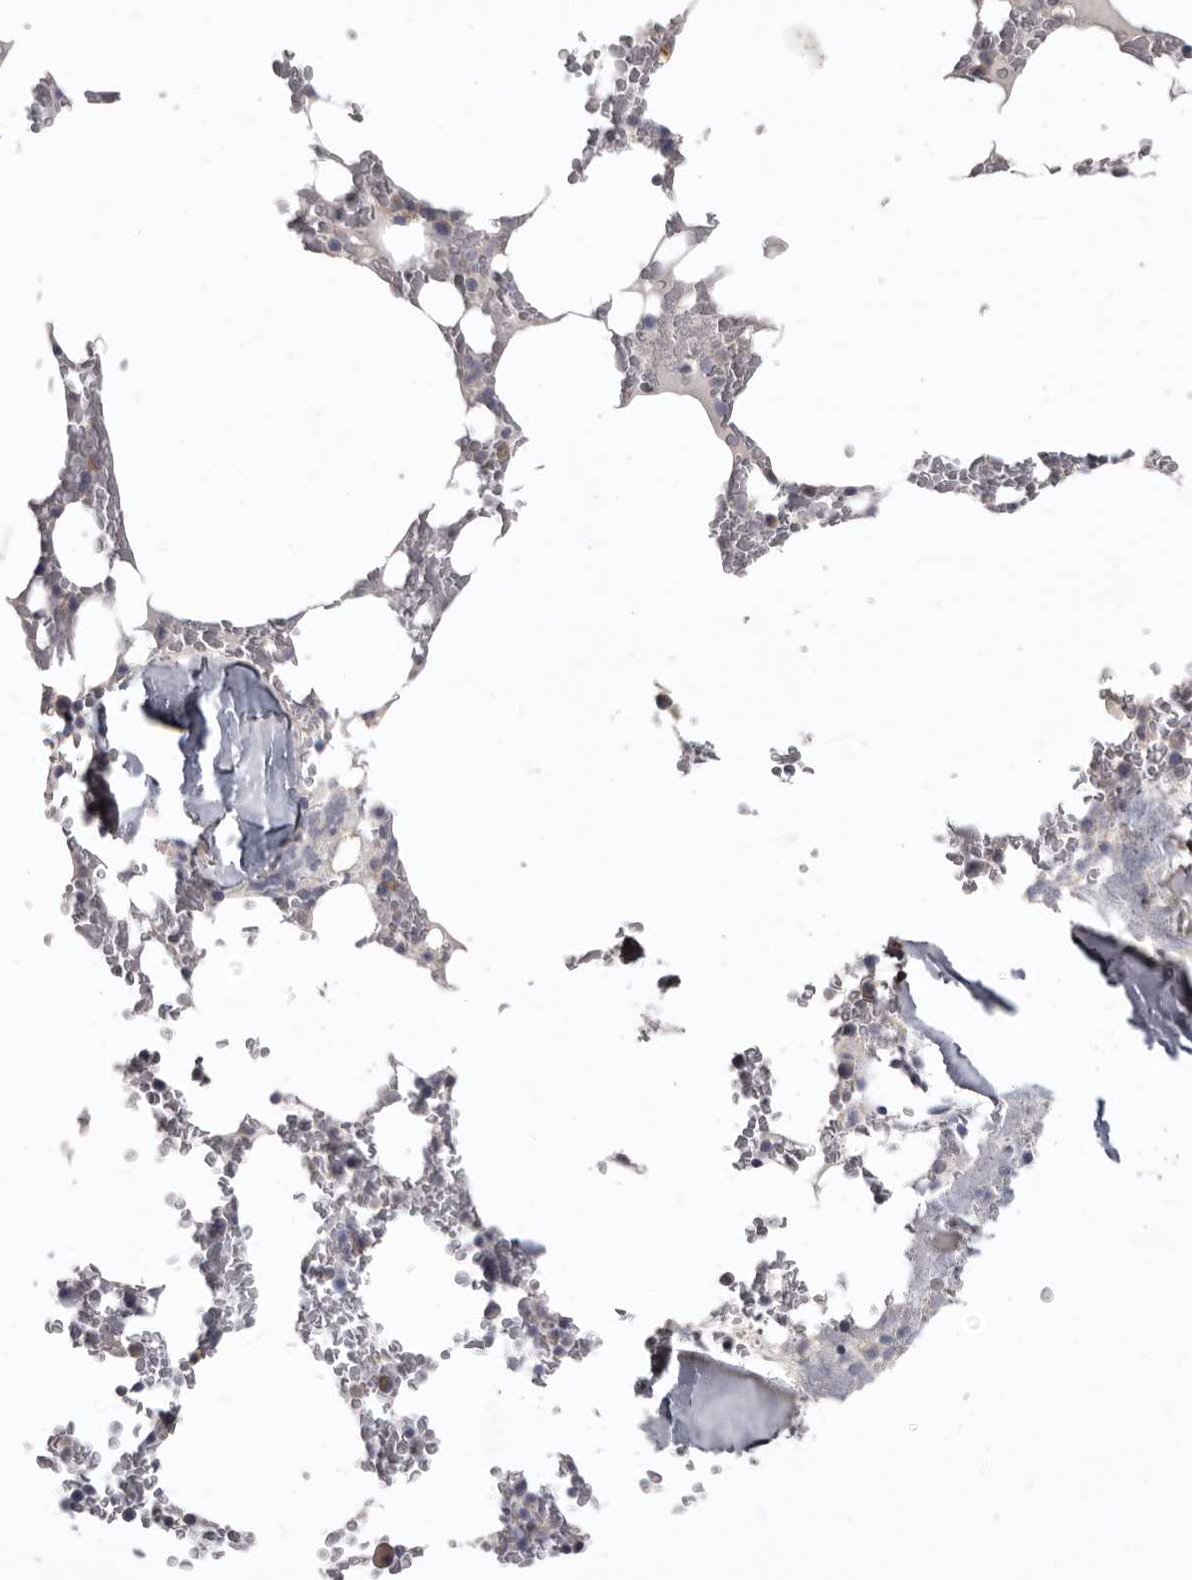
{"staining": {"intensity": "weak", "quantity": "<25%", "location": "cytoplasmic/membranous"}, "tissue": "bone marrow", "cell_type": "Hematopoietic cells", "image_type": "normal", "snomed": [{"axis": "morphology", "description": "Normal tissue, NOS"}, {"axis": "topography", "description": "Bone marrow"}], "caption": "This image is of unremarkable bone marrow stained with immunohistochemistry (IHC) to label a protein in brown with the nuclei are counter-stained blue. There is no expression in hematopoietic cells. Brightfield microscopy of immunohistochemistry (IHC) stained with DAB (brown) and hematoxylin (blue), captured at high magnification.", "gene": "FMO2", "patient": {"sex": "male", "age": 58}}